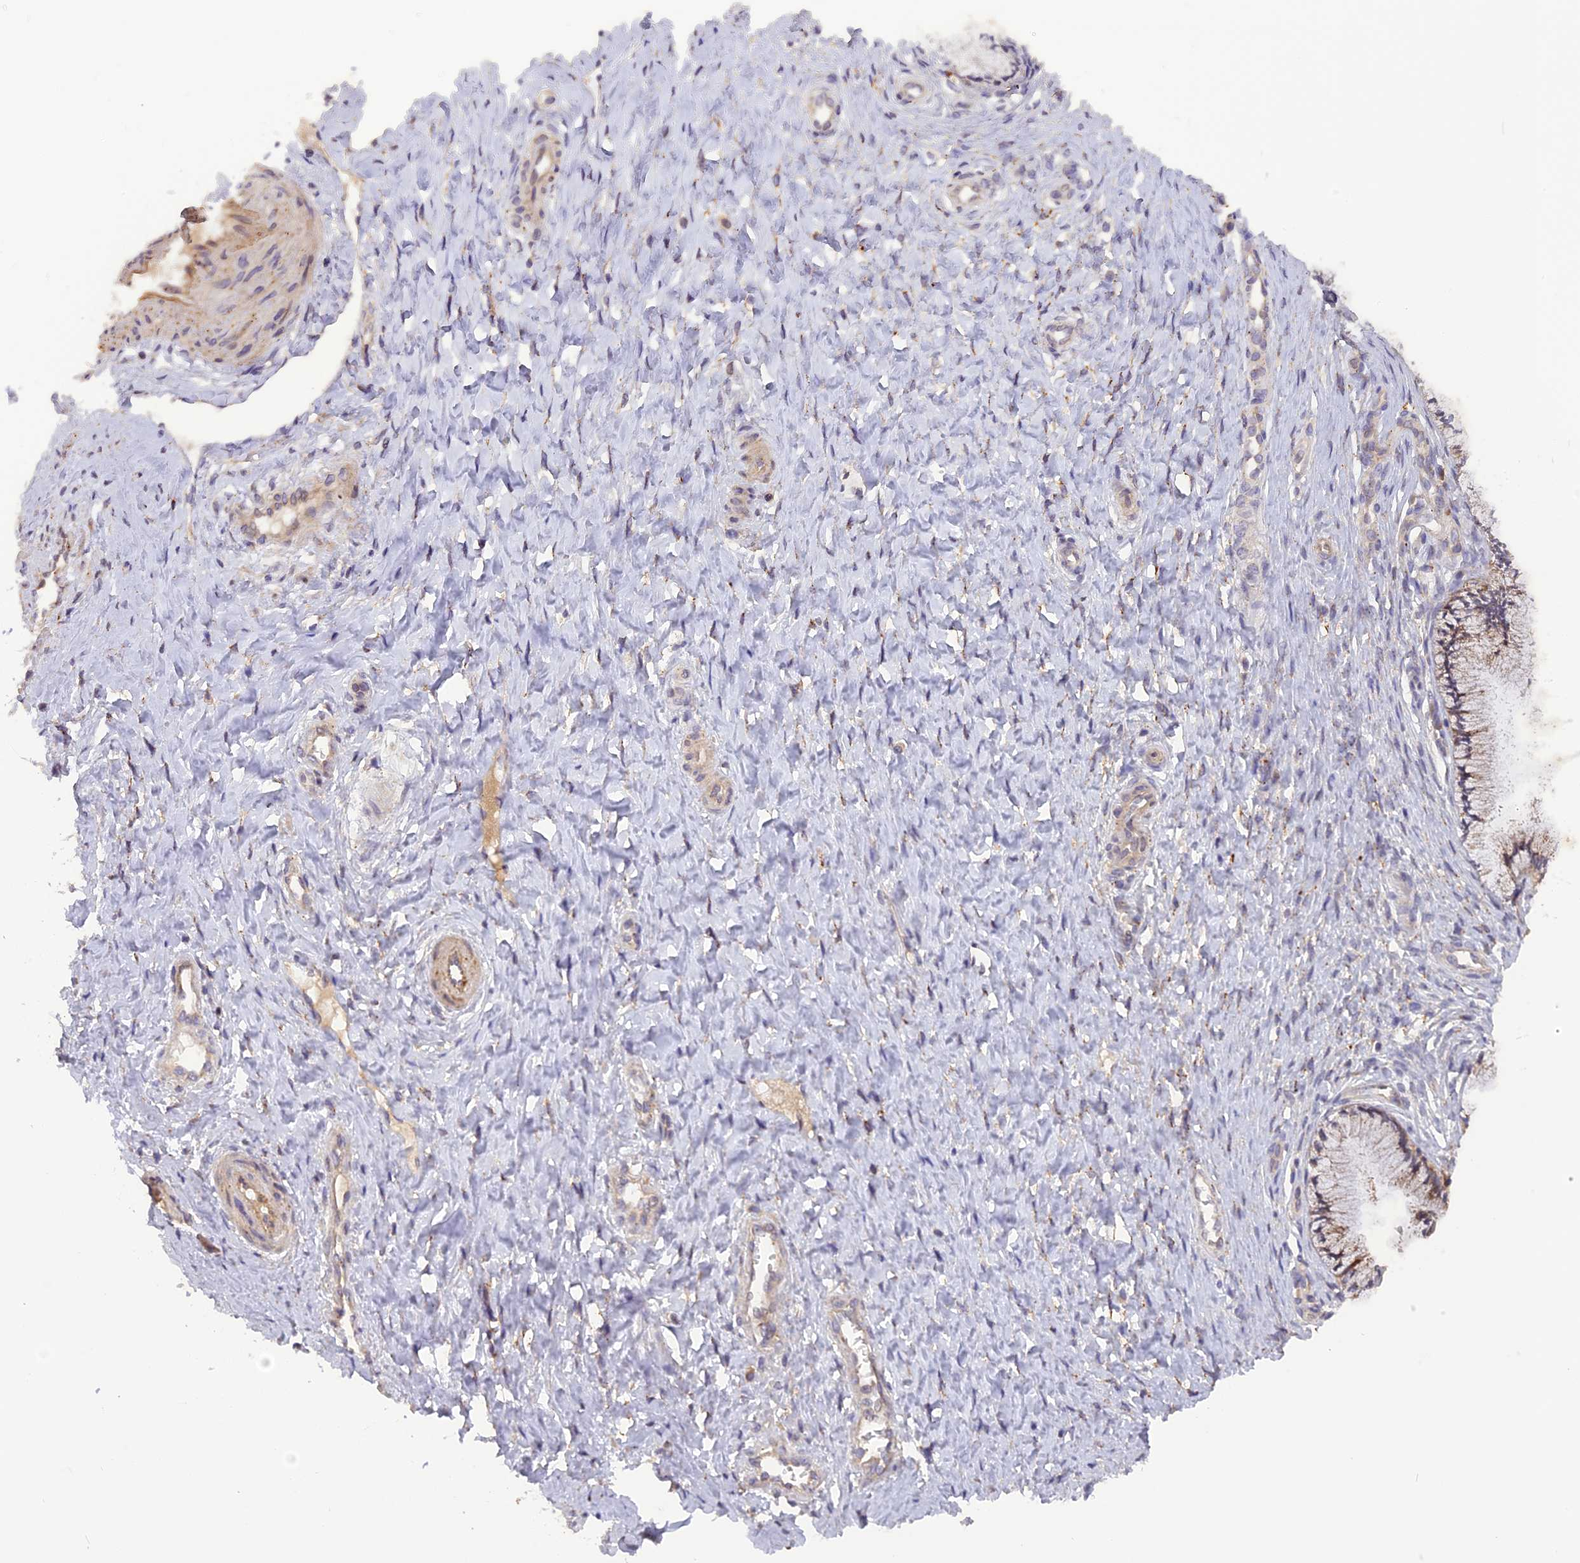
{"staining": {"intensity": "weak", "quantity": "25%-75%", "location": "cytoplasmic/membranous"}, "tissue": "cervix", "cell_type": "Glandular cells", "image_type": "normal", "snomed": [{"axis": "morphology", "description": "Normal tissue, NOS"}, {"axis": "topography", "description": "Cervix"}], "caption": "Cervix stained with immunohistochemistry (IHC) shows weak cytoplasmic/membranous positivity in approximately 25%-75% of glandular cells.", "gene": "FNIP2", "patient": {"sex": "female", "age": 36}}